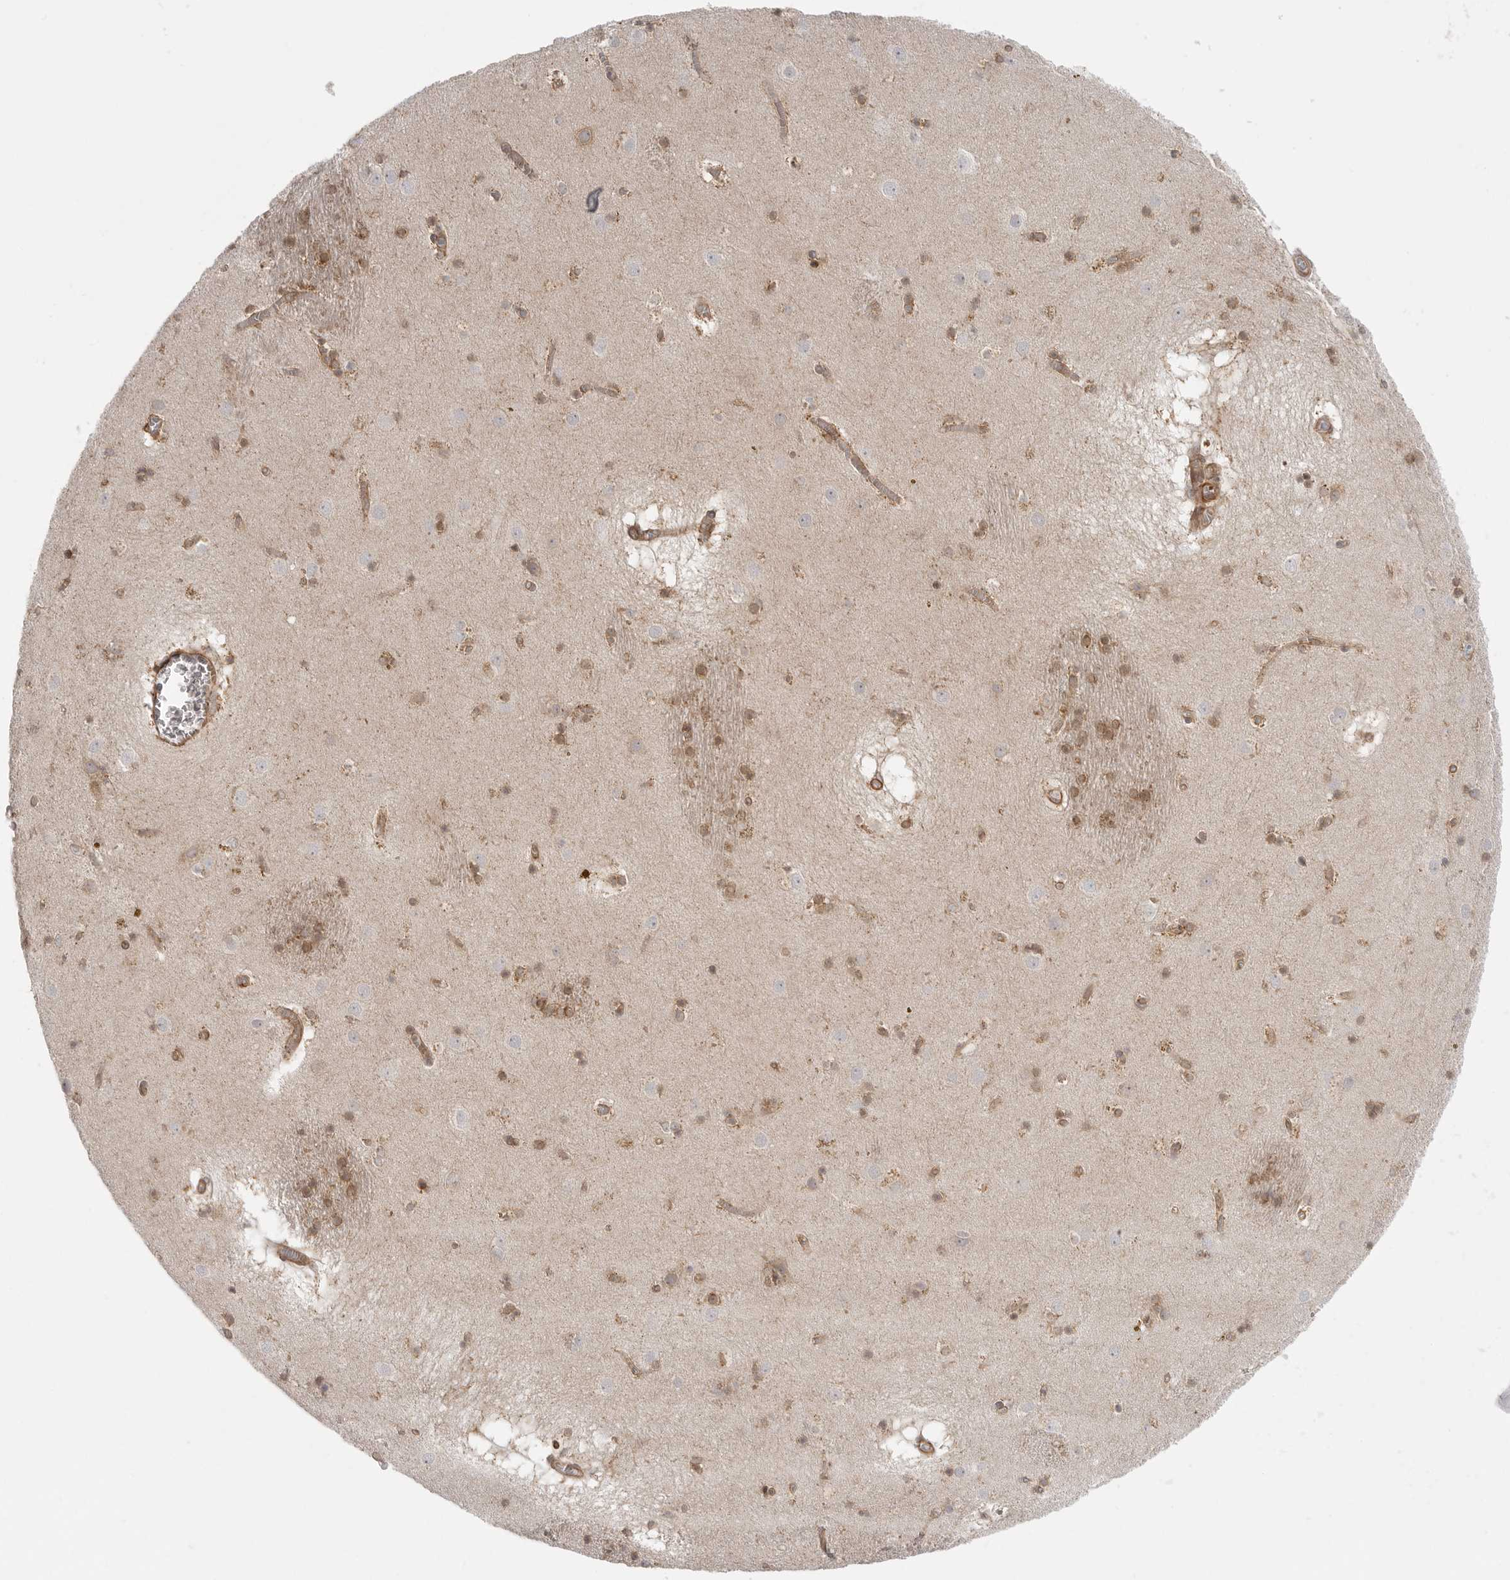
{"staining": {"intensity": "moderate", "quantity": "25%-75%", "location": "cytoplasmic/membranous"}, "tissue": "caudate", "cell_type": "Glial cells", "image_type": "normal", "snomed": [{"axis": "morphology", "description": "Normal tissue, NOS"}, {"axis": "topography", "description": "Lateral ventricle wall"}], "caption": "The immunohistochemical stain highlights moderate cytoplasmic/membranous staining in glial cells of normal caudate. (IHC, brightfield microscopy, high magnification).", "gene": "CERS2", "patient": {"sex": "male", "age": 70}}